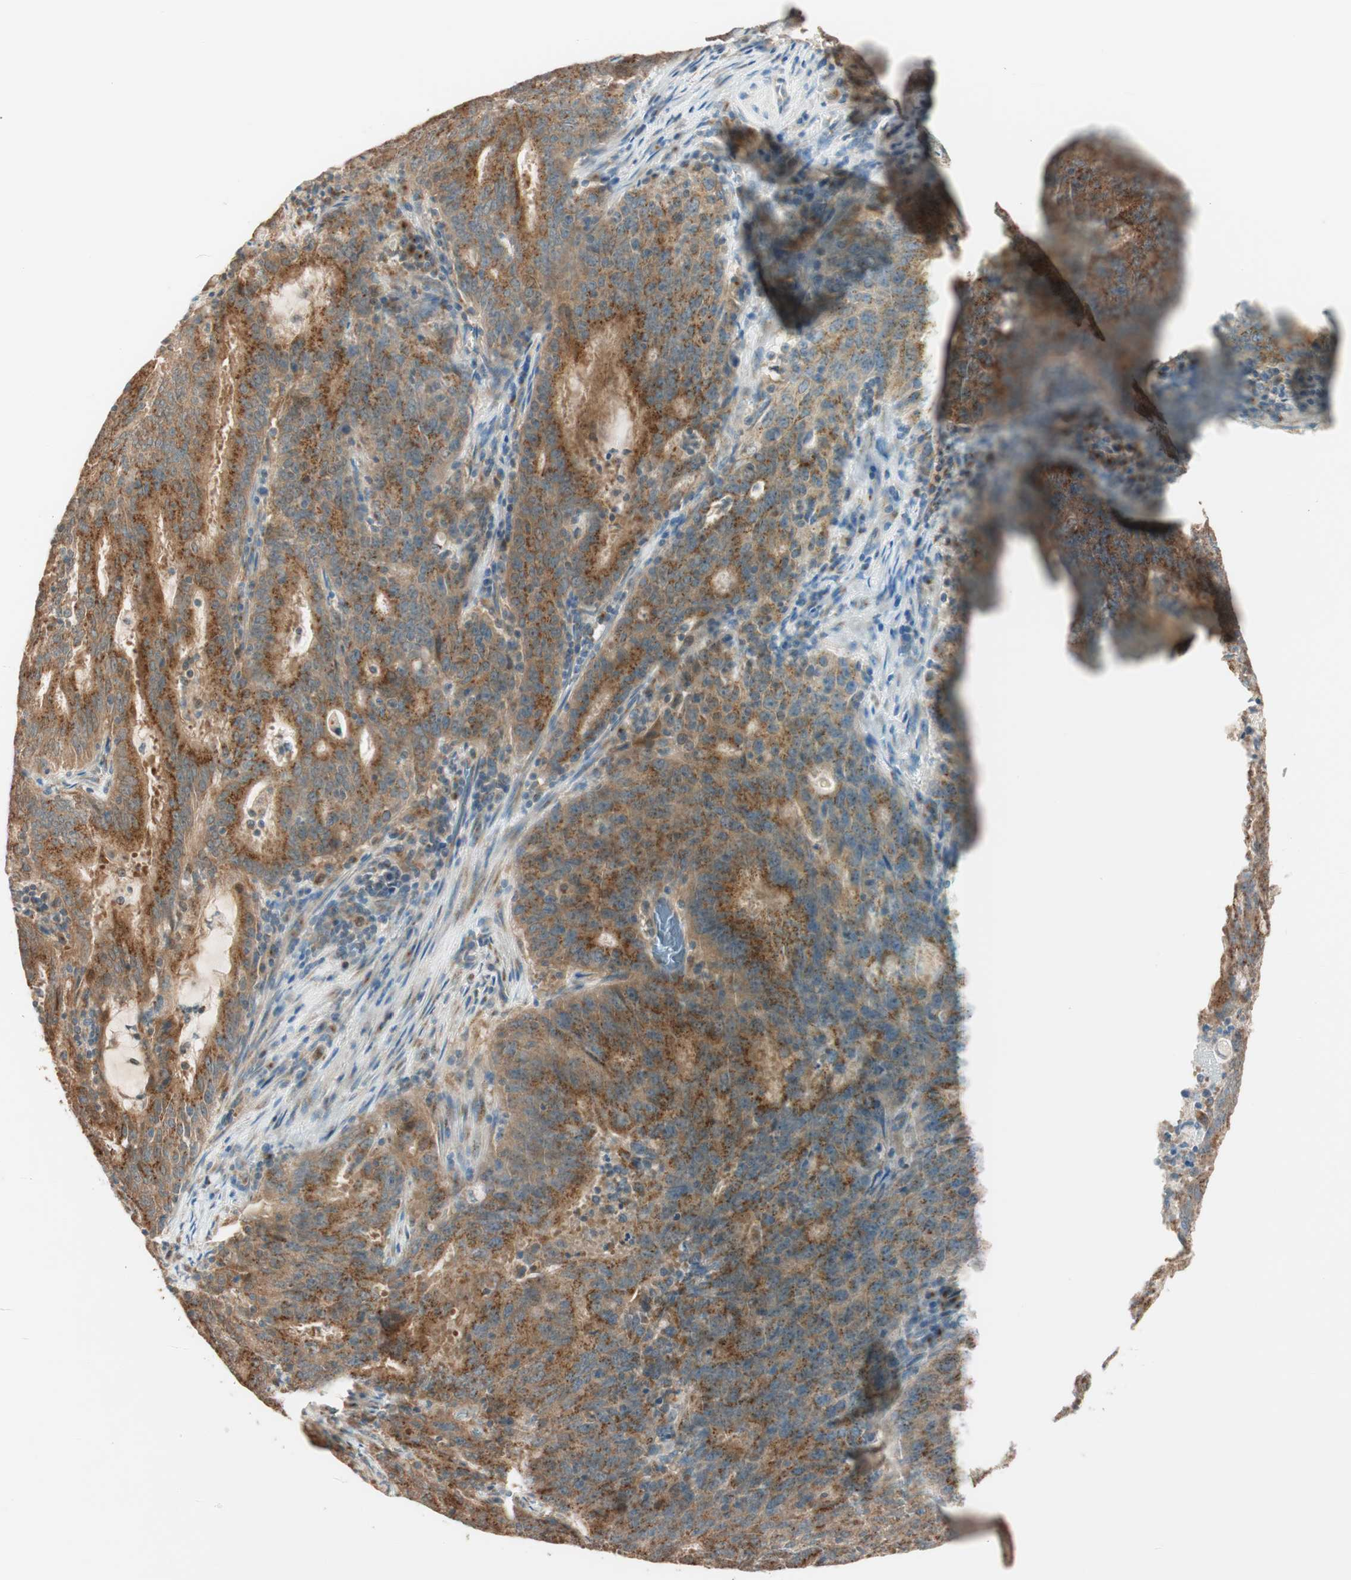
{"staining": {"intensity": "strong", "quantity": ">75%", "location": "cytoplasmic/membranous"}, "tissue": "cervical cancer", "cell_type": "Tumor cells", "image_type": "cancer", "snomed": [{"axis": "morphology", "description": "Adenocarcinoma, NOS"}, {"axis": "topography", "description": "Cervix"}], "caption": "This is an image of immunohistochemistry staining of cervical cancer (adenocarcinoma), which shows strong positivity in the cytoplasmic/membranous of tumor cells.", "gene": "SEC16A", "patient": {"sex": "female", "age": 44}}